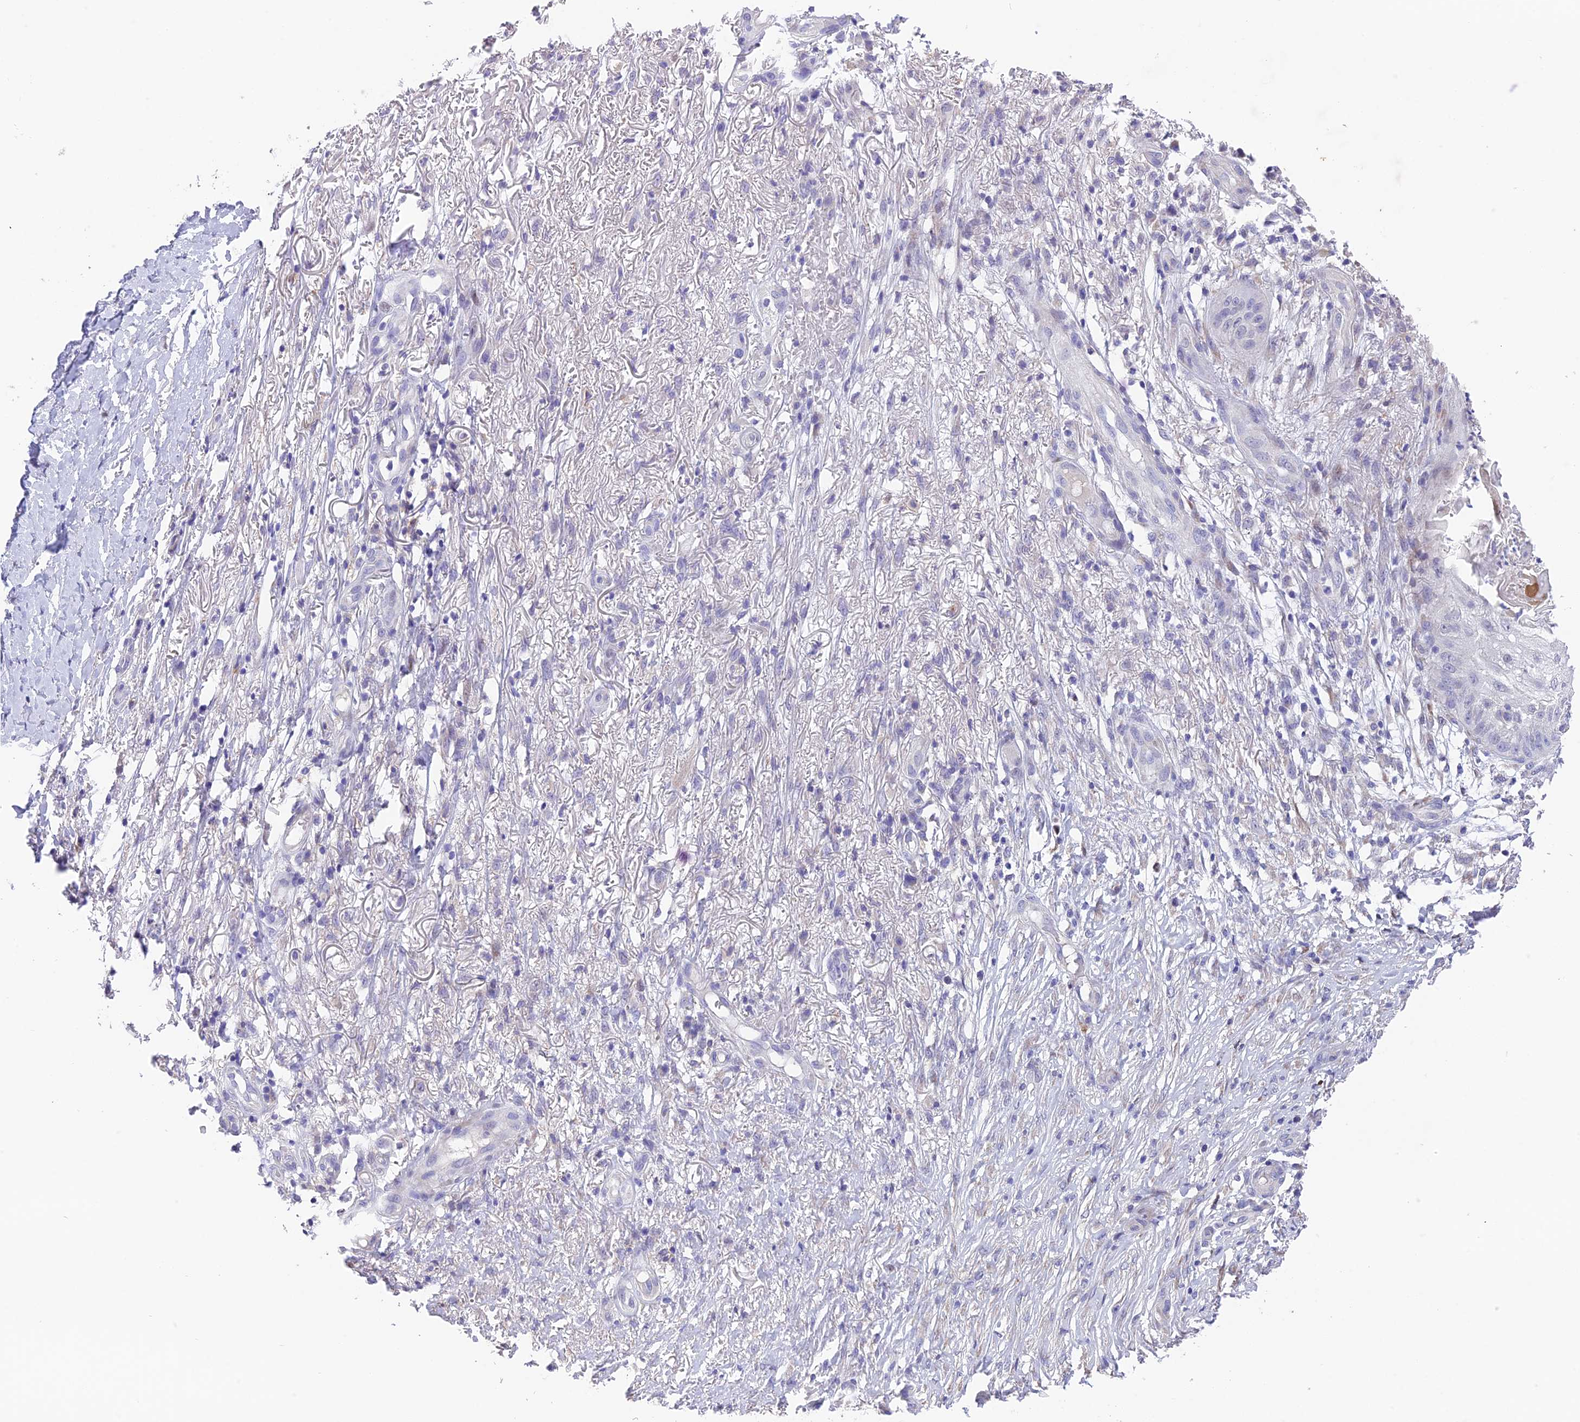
{"staining": {"intensity": "negative", "quantity": "none", "location": "none"}, "tissue": "skin cancer", "cell_type": "Tumor cells", "image_type": "cancer", "snomed": [{"axis": "morphology", "description": "Squamous cell carcinoma, NOS"}, {"axis": "topography", "description": "Skin"}], "caption": "Tumor cells are negative for protein expression in human skin squamous cell carcinoma.", "gene": "PUS10", "patient": {"sex": "male", "age": 70}}